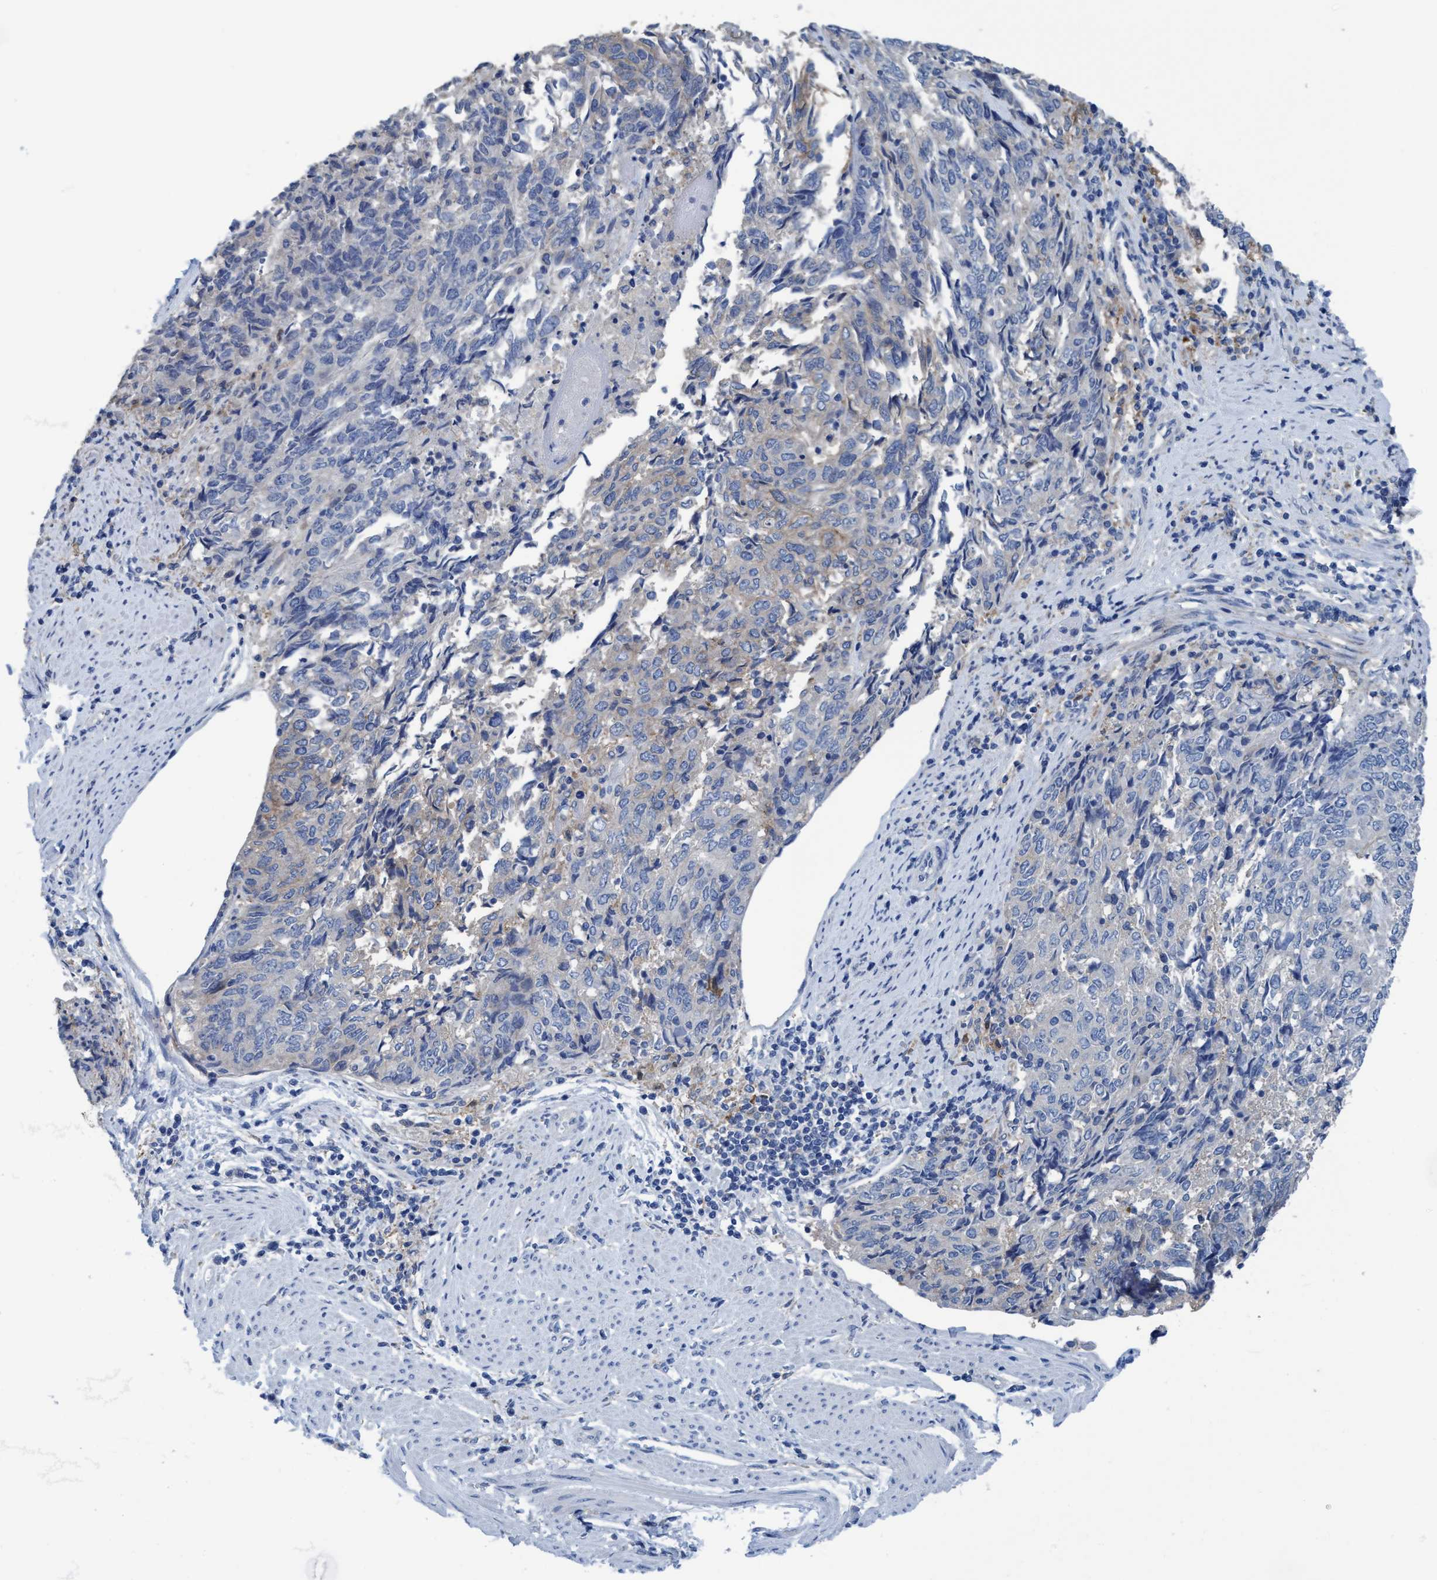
{"staining": {"intensity": "weak", "quantity": "<25%", "location": "cytoplasmic/membranous"}, "tissue": "endometrial cancer", "cell_type": "Tumor cells", "image_type": "cancer", "snomed": [{"axis": "morphology", "description": "Adenocarcinoma, NOS"}, {"axis": "topography", "description": "Endometrium"}], "caption": "Immunohistochemistry (IHC) image of human adenocarcinoma (endometrial) stained for a protein (brown), which reveals no staining in tumor cells.", "gene": "DNAI1", "patient": {"sex": "female", "age": 80}}